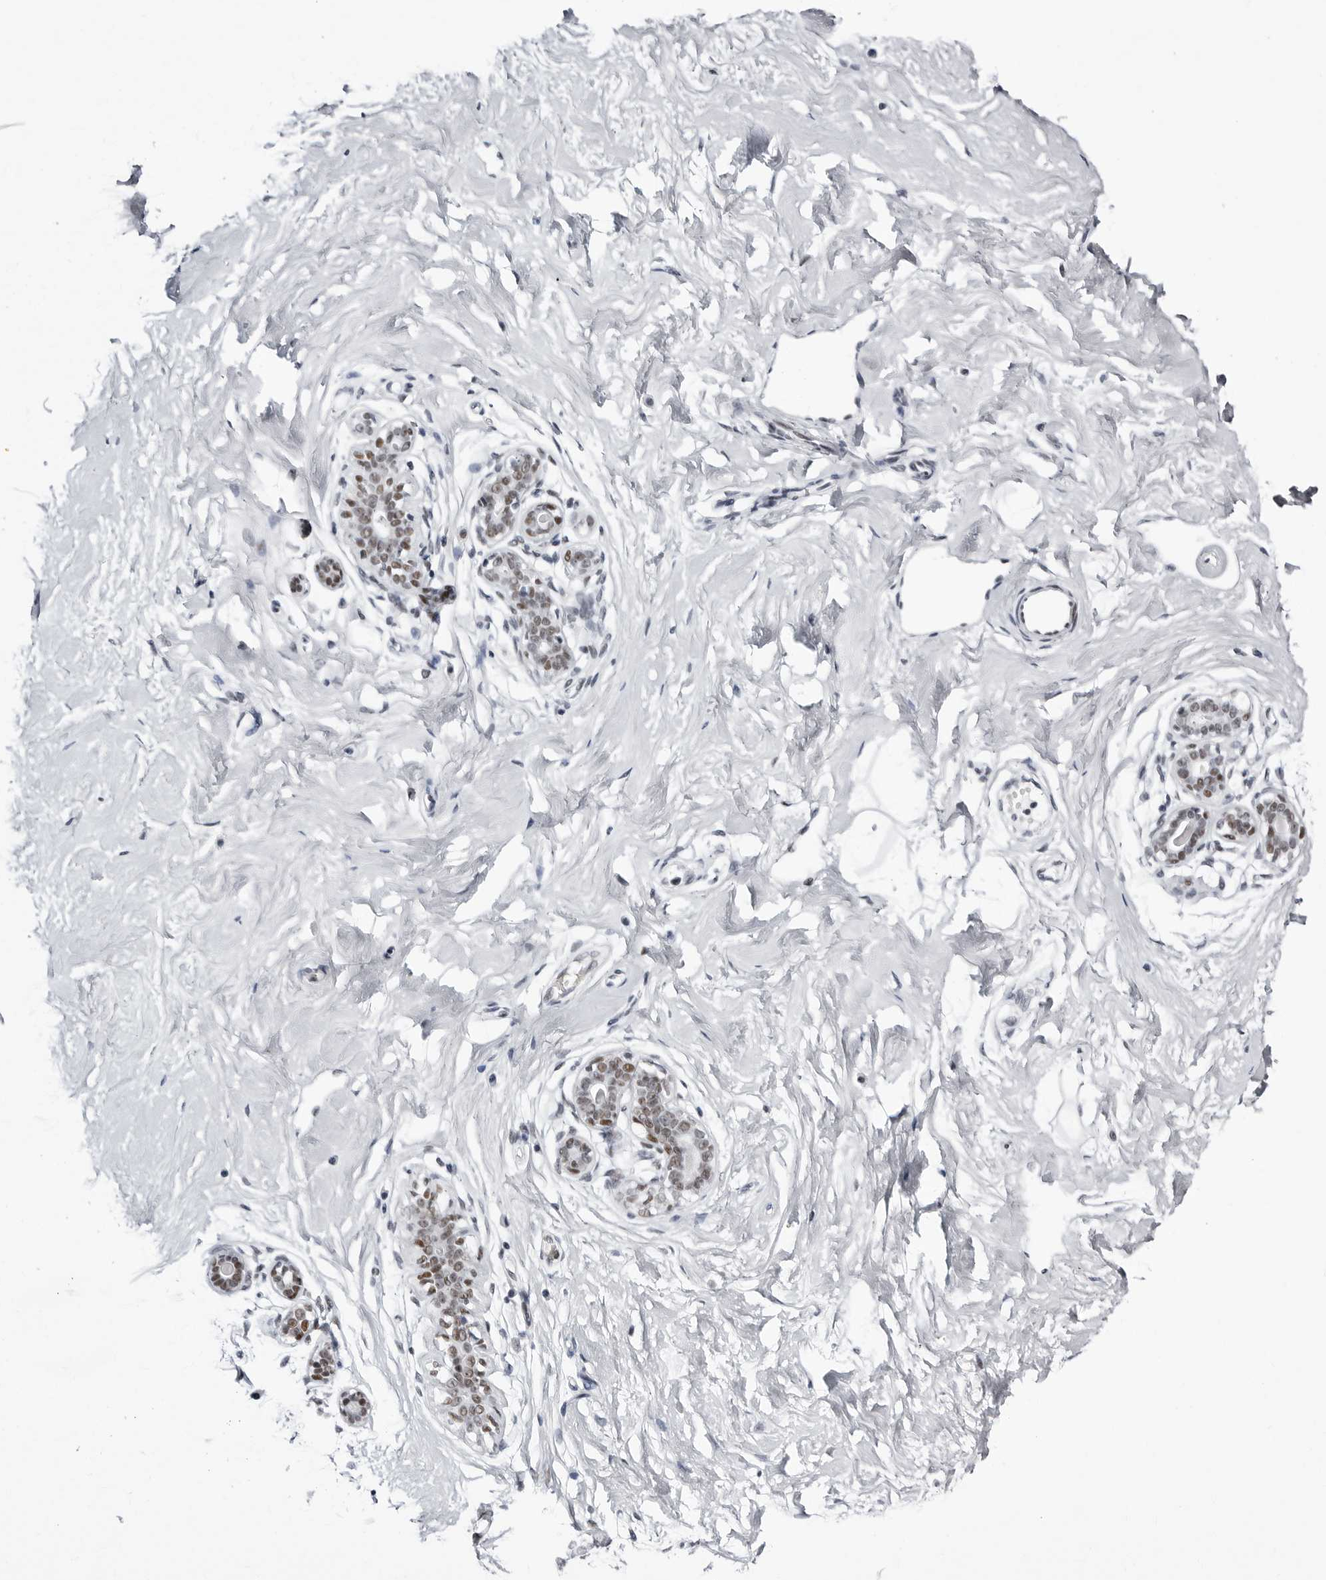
{"staining": {"intensity": "negative", "quantity": "none", "location": "none"}, "tissue": "breast", "cell_type": "Adipocytes", "image_type": "normal", "snomed": [{"axis": "morphology", "description": "Normal tissue, NOS"}, {"axis": "morphology", "description": "Adenoma, NOS"}, {"axis": "topography", "description": "Breast"}], "caption": "This is an IHC micrograph of benign human breast. There is no positivity in adipocytes.", "gene": "VEZF1", "patient": {"sex": "female", "age": 23}}